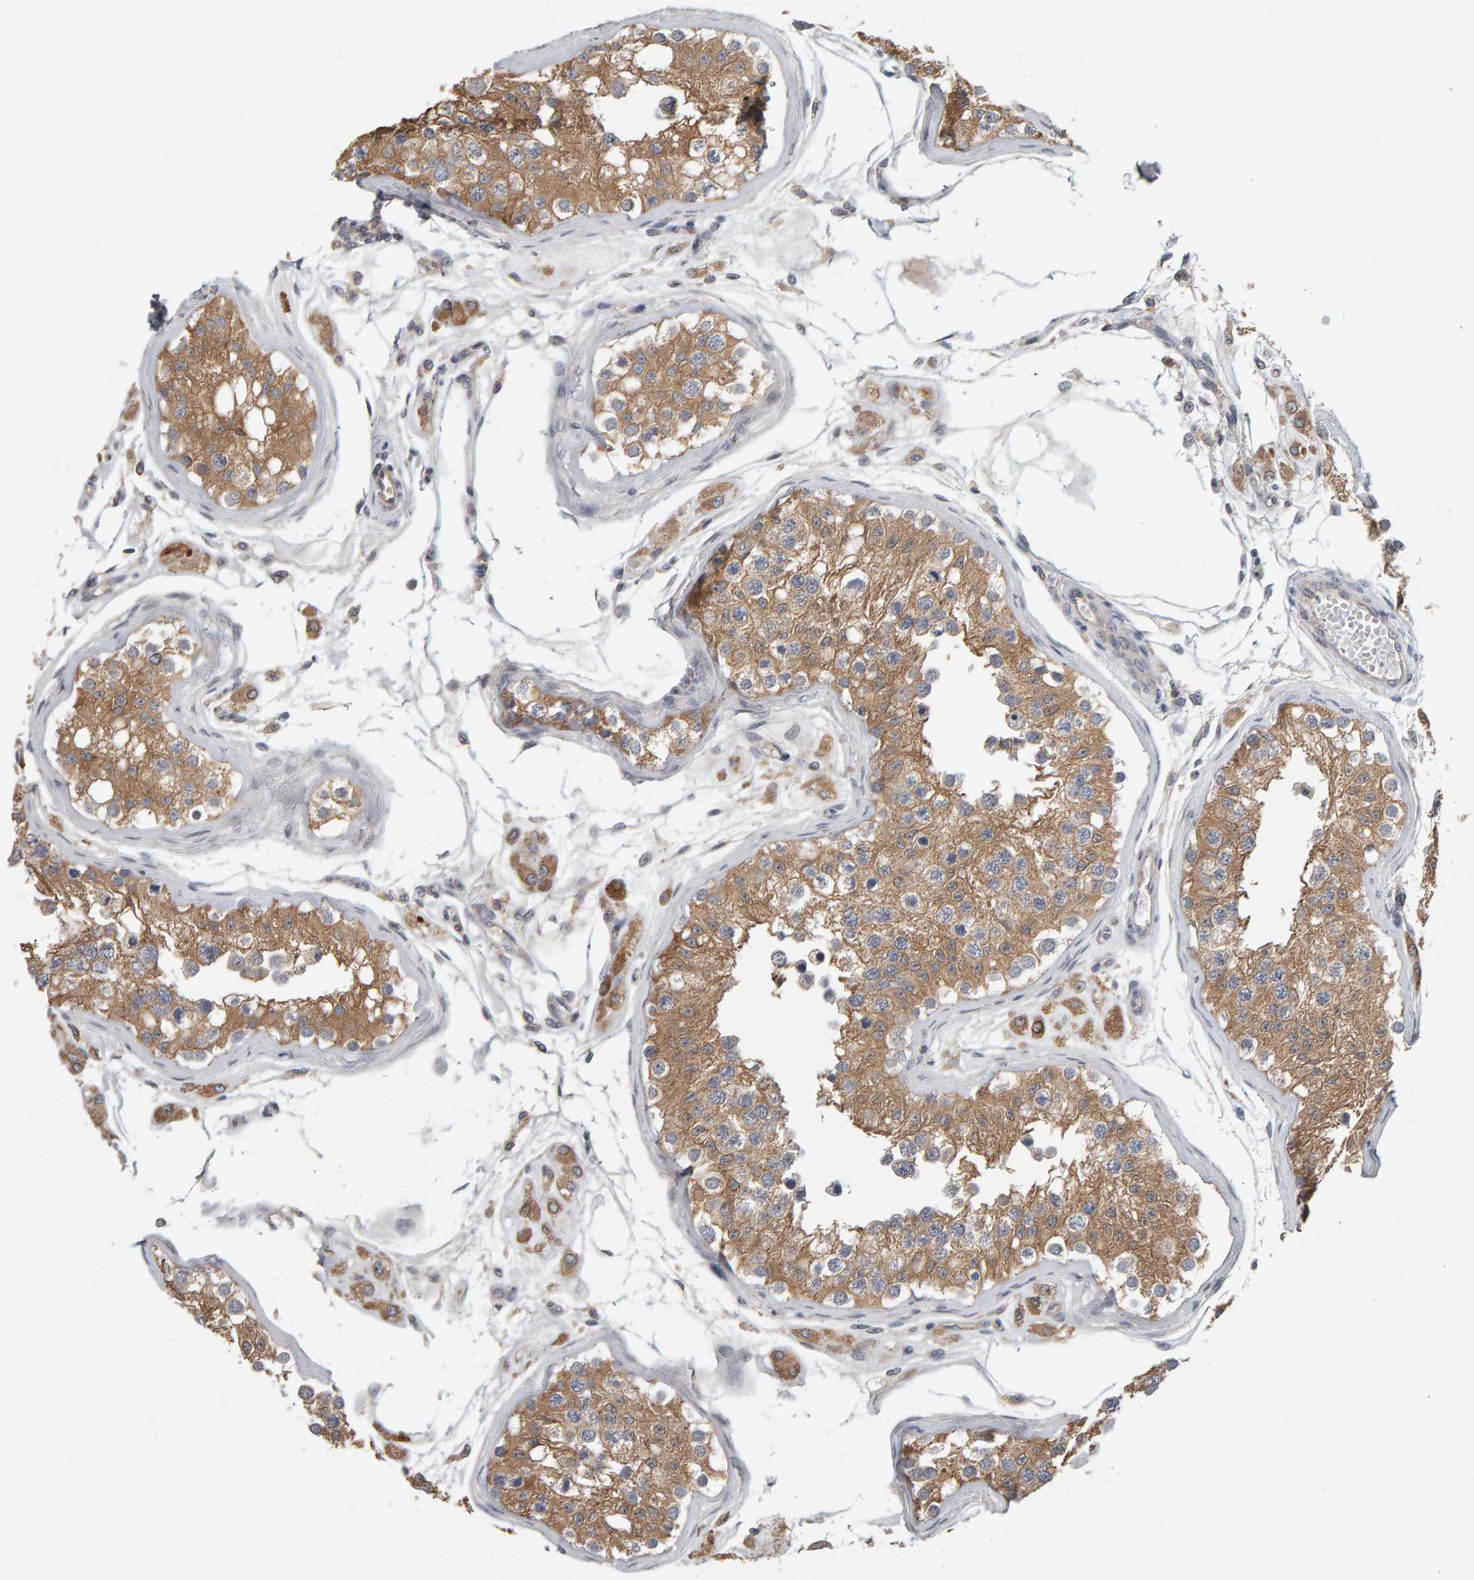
{"staining": {"intensity": "moderate", "quantity": ">75%", "location": "cytoplasmic/membranous"}, "tissue": "testis", "cell_type": "Cells in seminiferous ducts", "image_type": "normal", "snomed": [{"axis": "morphology", "description": "Normal tissue, NOS"}, {"axis": "morphology", "description": "Adenocarcinoma, metastatic, NOS"}, {"axis": "topography", "description": "Testis"}], "caption": "Human testis stained for a protein (brown) exhibits moderate cytoplasmic/membranous positive expression in approximately >75% of cells in seminiferous ducts.", "gene": "C9orf72", "patient": {"sex": "male", "age": 26}}